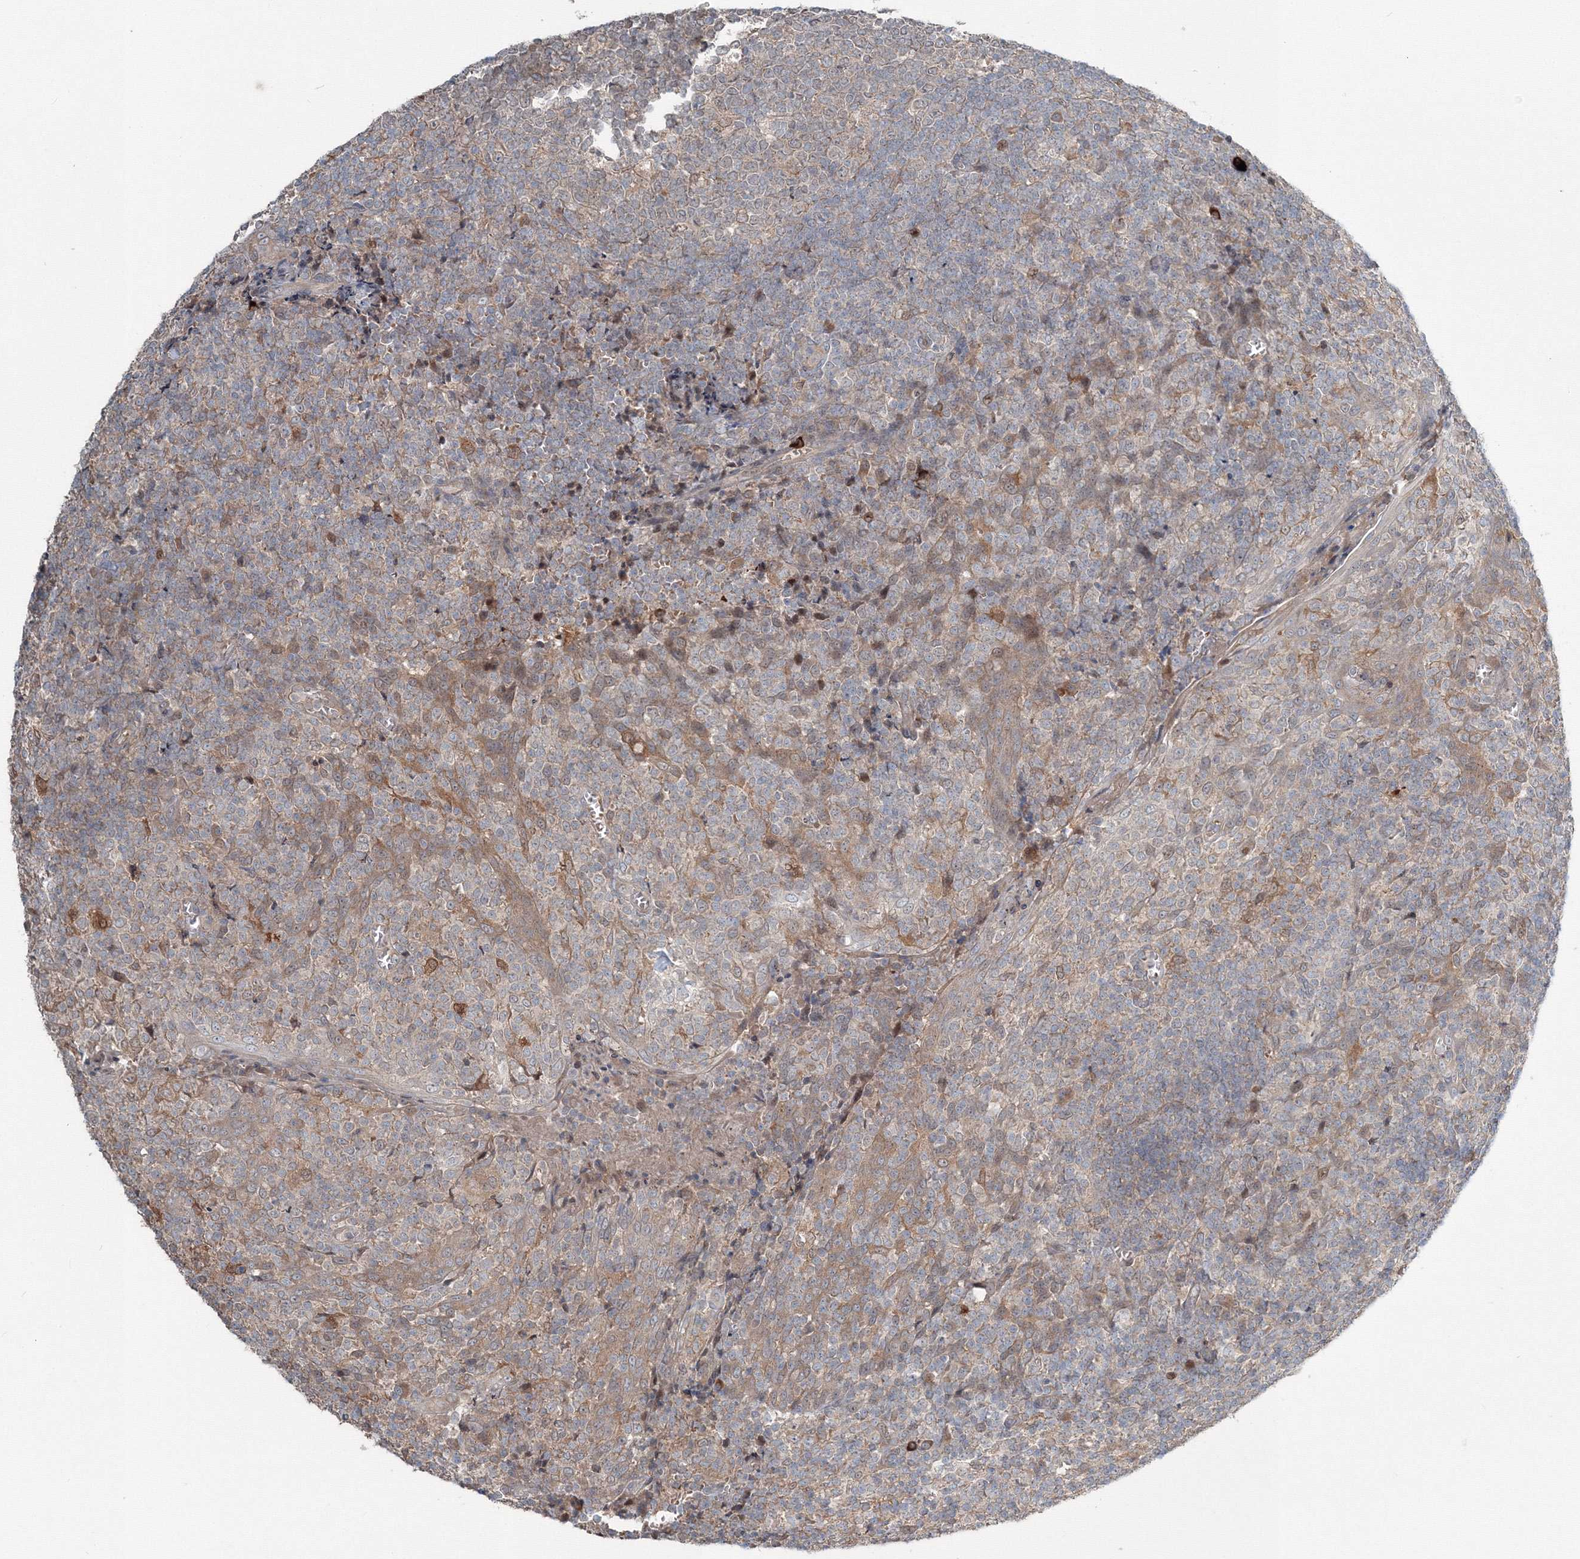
{"staining": {"intensity": "weak", "quantity": ">75%", "location": "cytoplasmic/membranous"}, "tissue": "tonsil", "cell_type": "Germinal center cells", "image_type": "normal", "snomed": [{"axis": "morphology", "description": "Normal tissue, NOS"}, {"axis": "topography", "description": "Tonsil"}], "caption": "Human tonsil stained for a protein (brown) shows weak cytoplasmic/membranous positive staining in about >75% of germinal center cells.", "gene": "MKRN2", "patient": {"sex": "female", "age": 19}}